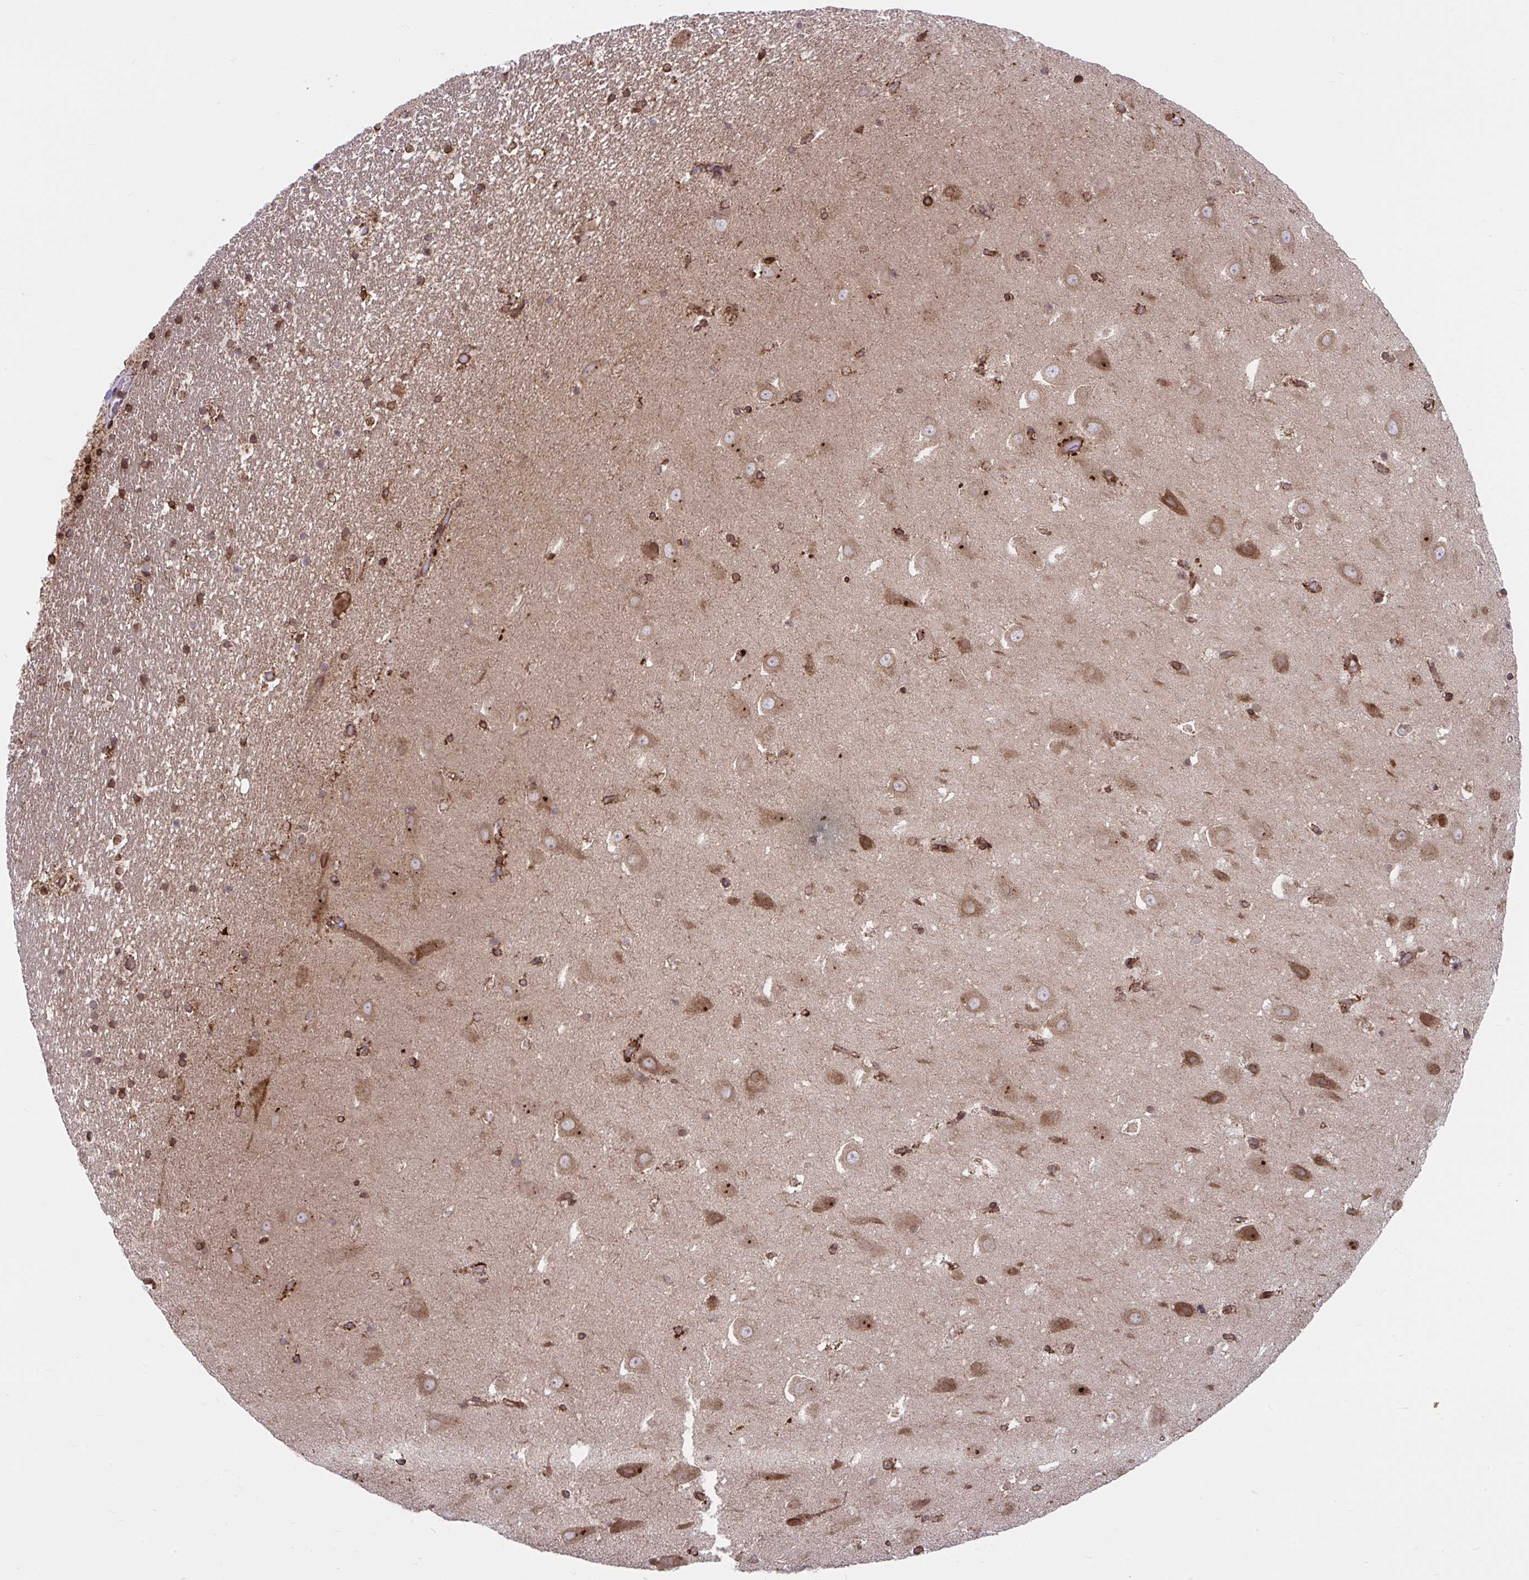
{"staining": {"intensity": "strong", "quantity": "25%-75%", "location": "cytoplasmic/membranous"}, "tissue": "hippocampus", "cell_type": "Glial cells", "image_type": "normal", "snomed": [{"axis": "morphology", "description": "Normal tissue, NOS"}, {"axis": "topography", "description": "Hippocampus"}], "caption": "A high amount of strong cytoplasmic/membranous expression is identified in about 25%-75% of glial cells in normal hippocampus. (brown staining indicates protein expression, while blue staining denotes nuclei).", "gene": "STIM2", "patient": {"sex": "female", "age": 42}}